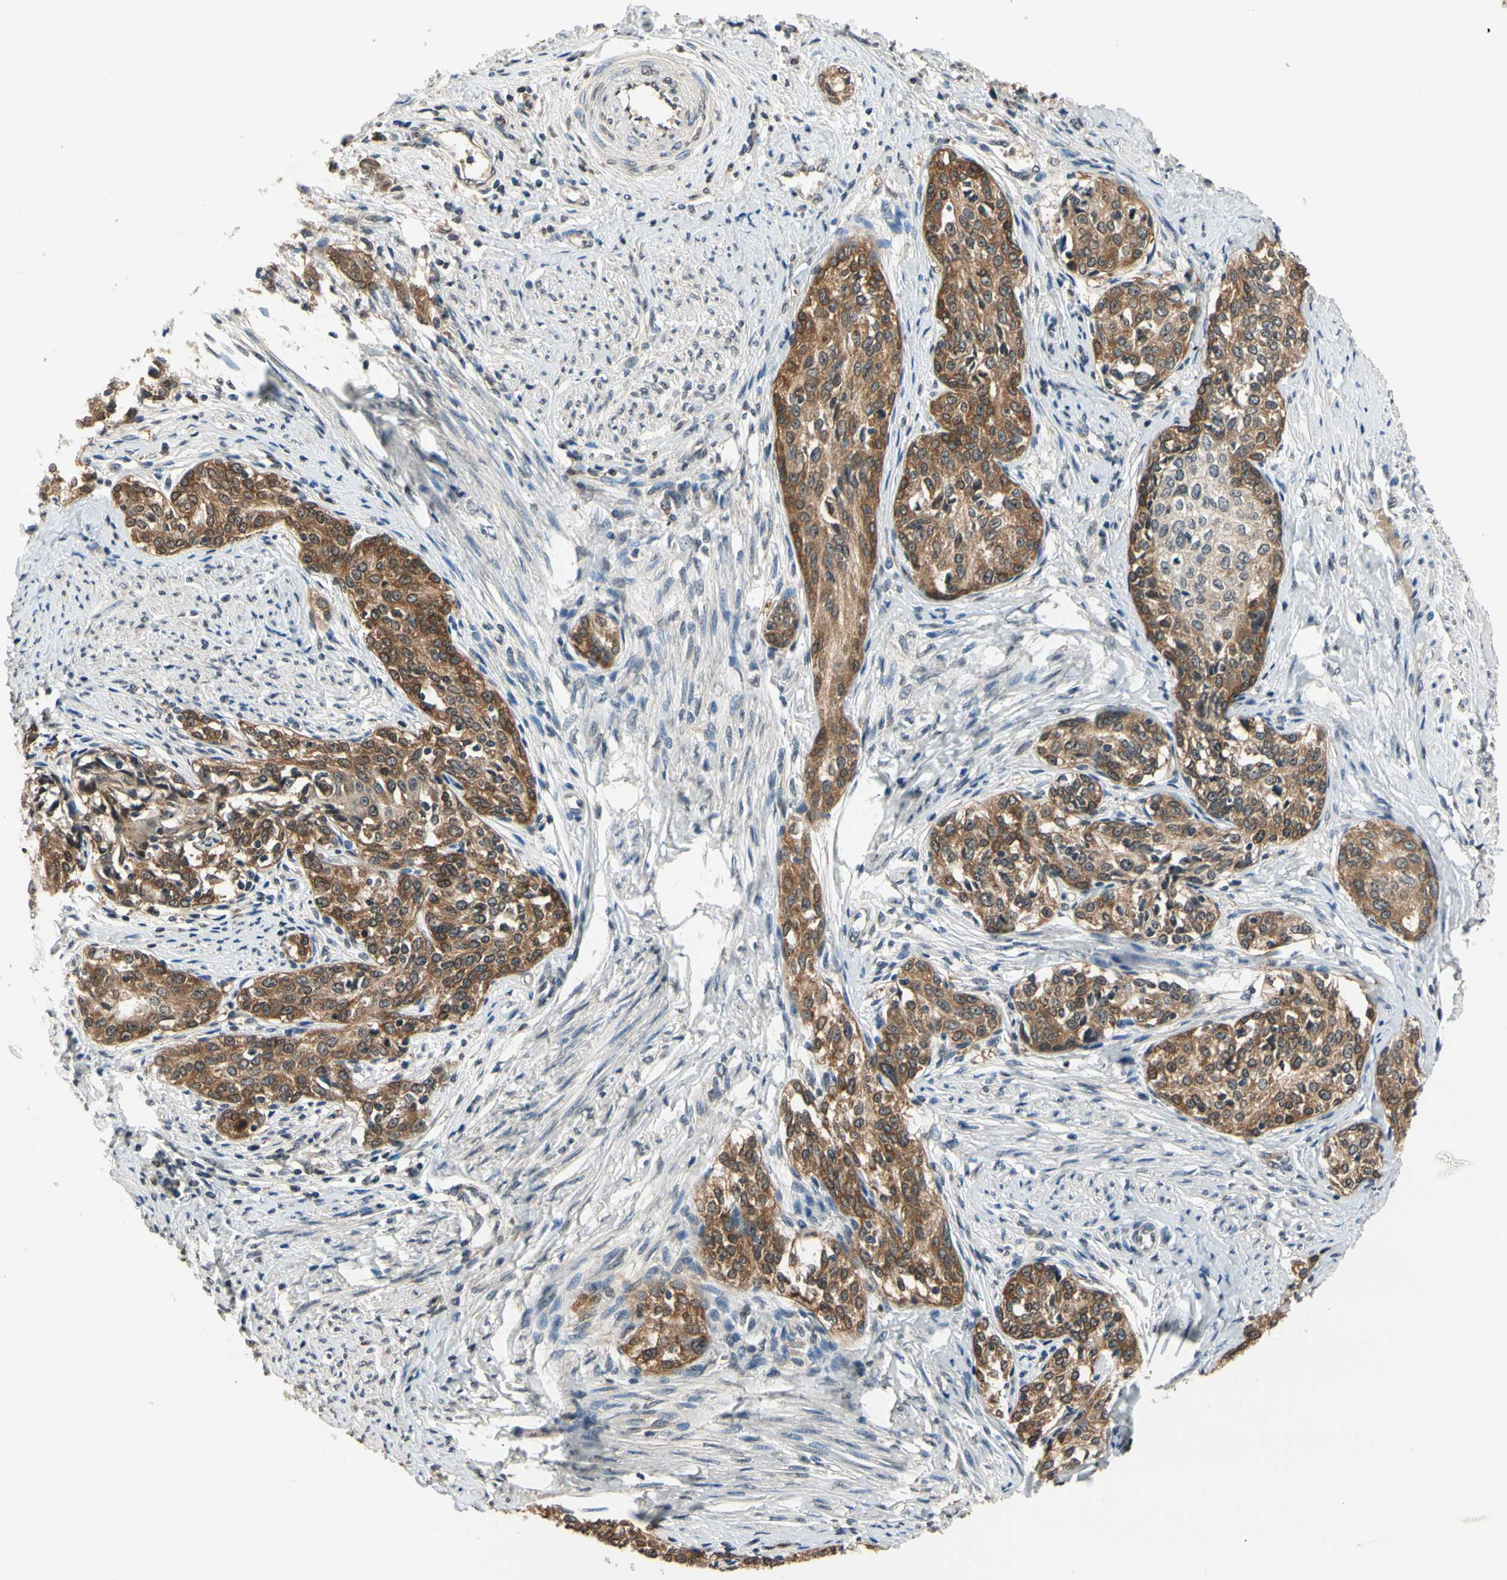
{"staining": {"intensity": "moderate", "quantity": ">75%", "location": "cytoplasmic/membranous"}, "tissue": "cervical cancer", "cell_type": "Tumor cells", "image_type": "cancer", "snomed": [{"axis": "morphology", "description": "Squamous cell carcinoma, NOS"}, {"axis": "morphology", "description": "Adenocarcinoma, NOS"}, {"axis": "topography", "description": "Cervix"}], "caption": "This micrograph reveals squamous cell carcinoma (cervical) stained with IHC to label a protein in brown. The cytoplasmic/membranous of tumor cells show moderate positivity for the protein. Nuclei are counter-stained blue.", "gene": "GCLC", "patient": {"sex": "female", "age": 52}}